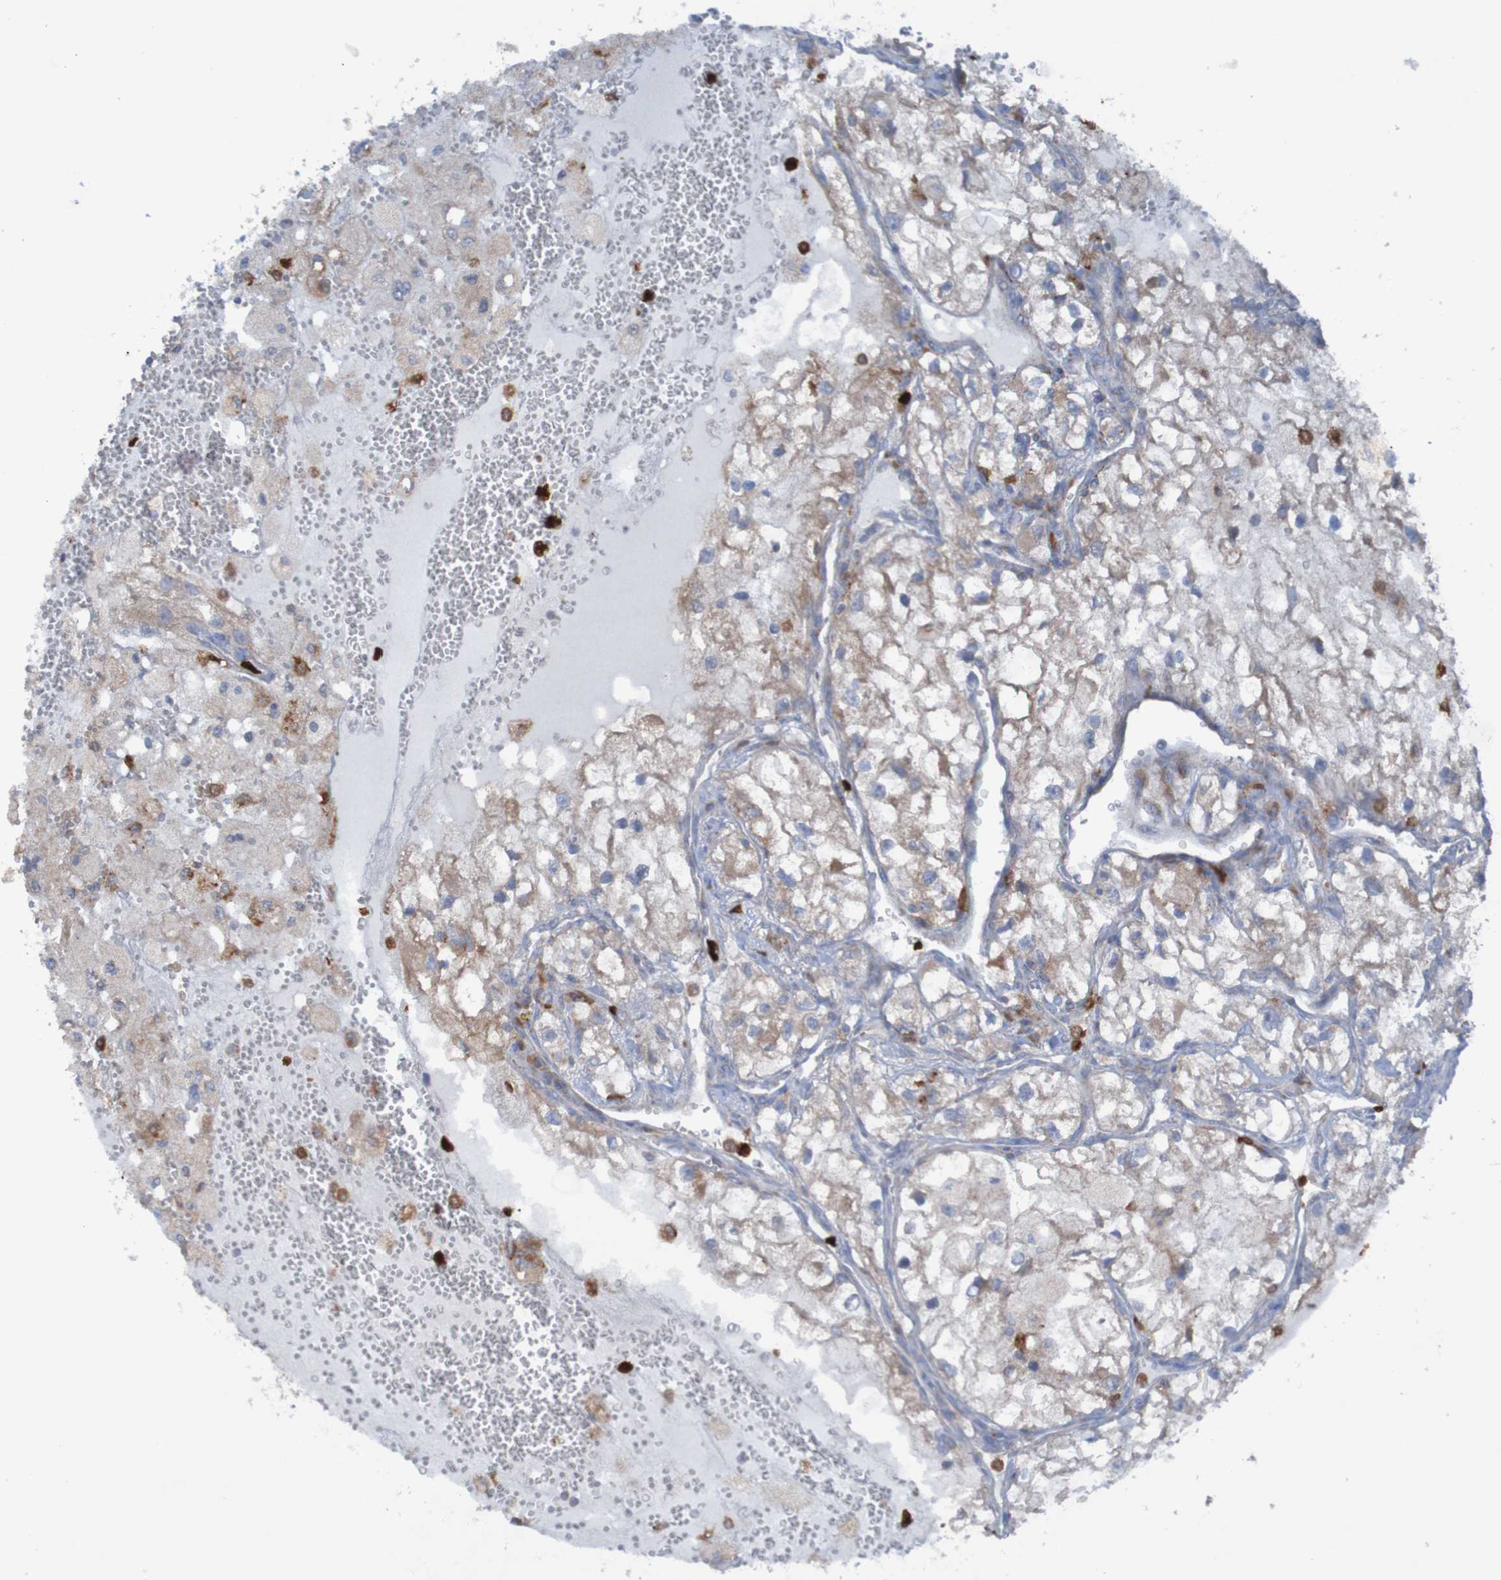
{"staining": {"intensity": "weak", "quantity": ">75%", "location": "cytoplasmic/membranous"}, "tissue": "renal cancer", "cell_type": "Tumor cells", "image_type": "cancer", "snomed": [{"axis": "morphology", "description": "Adenocarcinoma, NOS"}, {"axis": "topography", "description": "Kidney"}], "caption": "Immunohistochemistry image of human adenocarcinoma (renal) stained for a protein (brown), which displays low levels of weak cytoplasmic/membranous staining in about >75% of tumor cells.", "gene": "PARP4", "patient": {"sex": "female", "age": 70}}